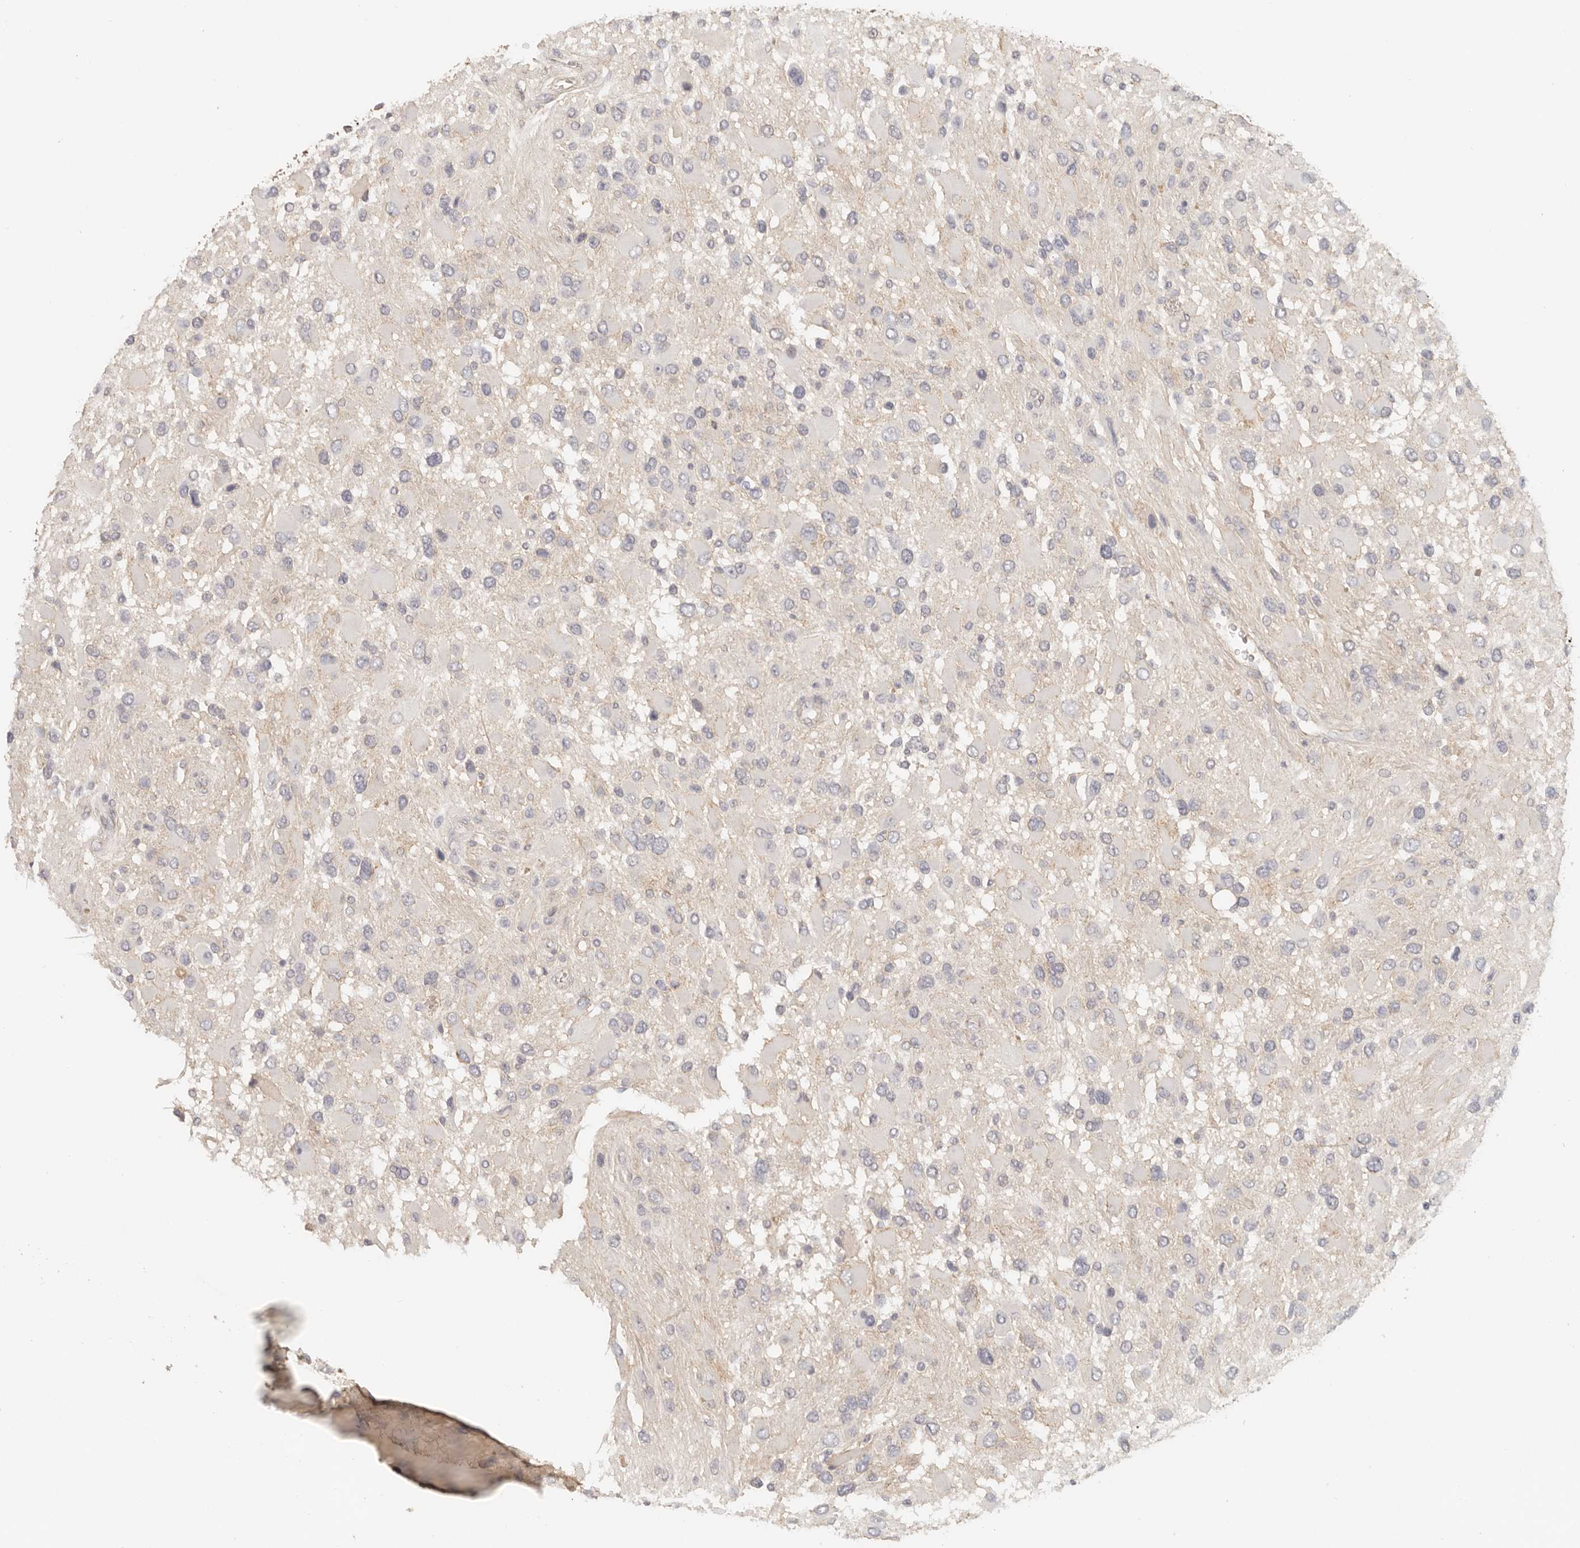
{"staining": {"intensity": "negative", "quantity": "none", "location": "none"}, "tissue": "glioma", "cell_type": "Tumor cells", "image_type": "cancer", "snomed": [{"axis": "morphology", "description": "Glioma, malignant, High grade"}, {"axis": "topography", "description": "Brain"}], "caption": "Immunohistochemistry of human malignant glioma (high-grade) displays no staining in tumor cells.", "gene": "ANXA9", "patient": {"sex": "male", "age": 53}}